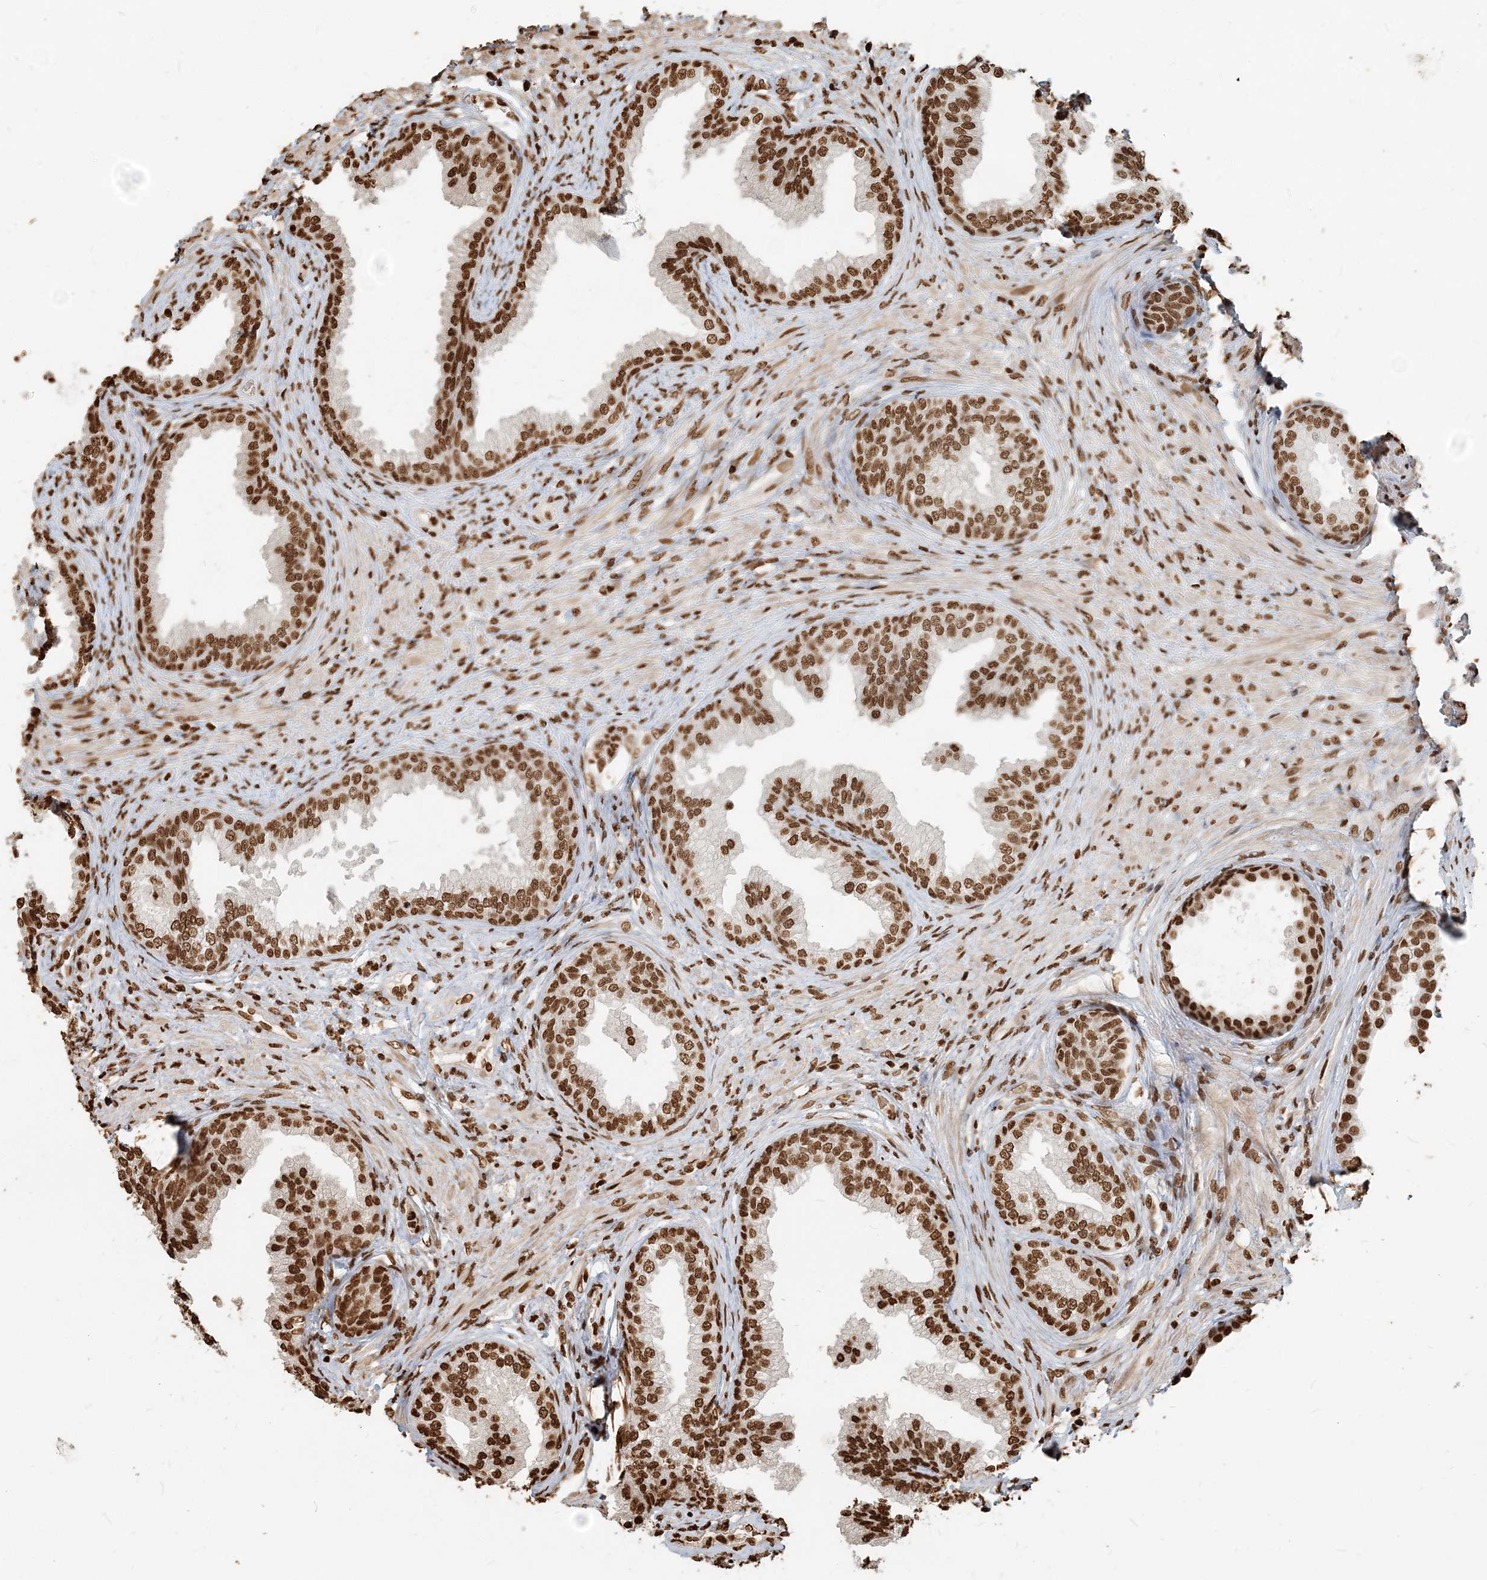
{"staining": {"intensity": "strong", "quantity": ">75%", "location": "nuclear"}, "tissue": "prostate", "cell_type": "Glandular cells", "image_type": "normal", "snomed": [{"axis": "morphology", "description": "Normal tissue, NOS"}, {"axis": "topography", "description": "Prostate"}], "caption": "Protein analysis of normal prostate shows strong nuclear staining in approximately >75% of glandular cells. Immunohistochemistry stains the protein in brown and the nuclei are stained blue.", "gene": "H3", "patient": {"sex": "male", "age": 76}}